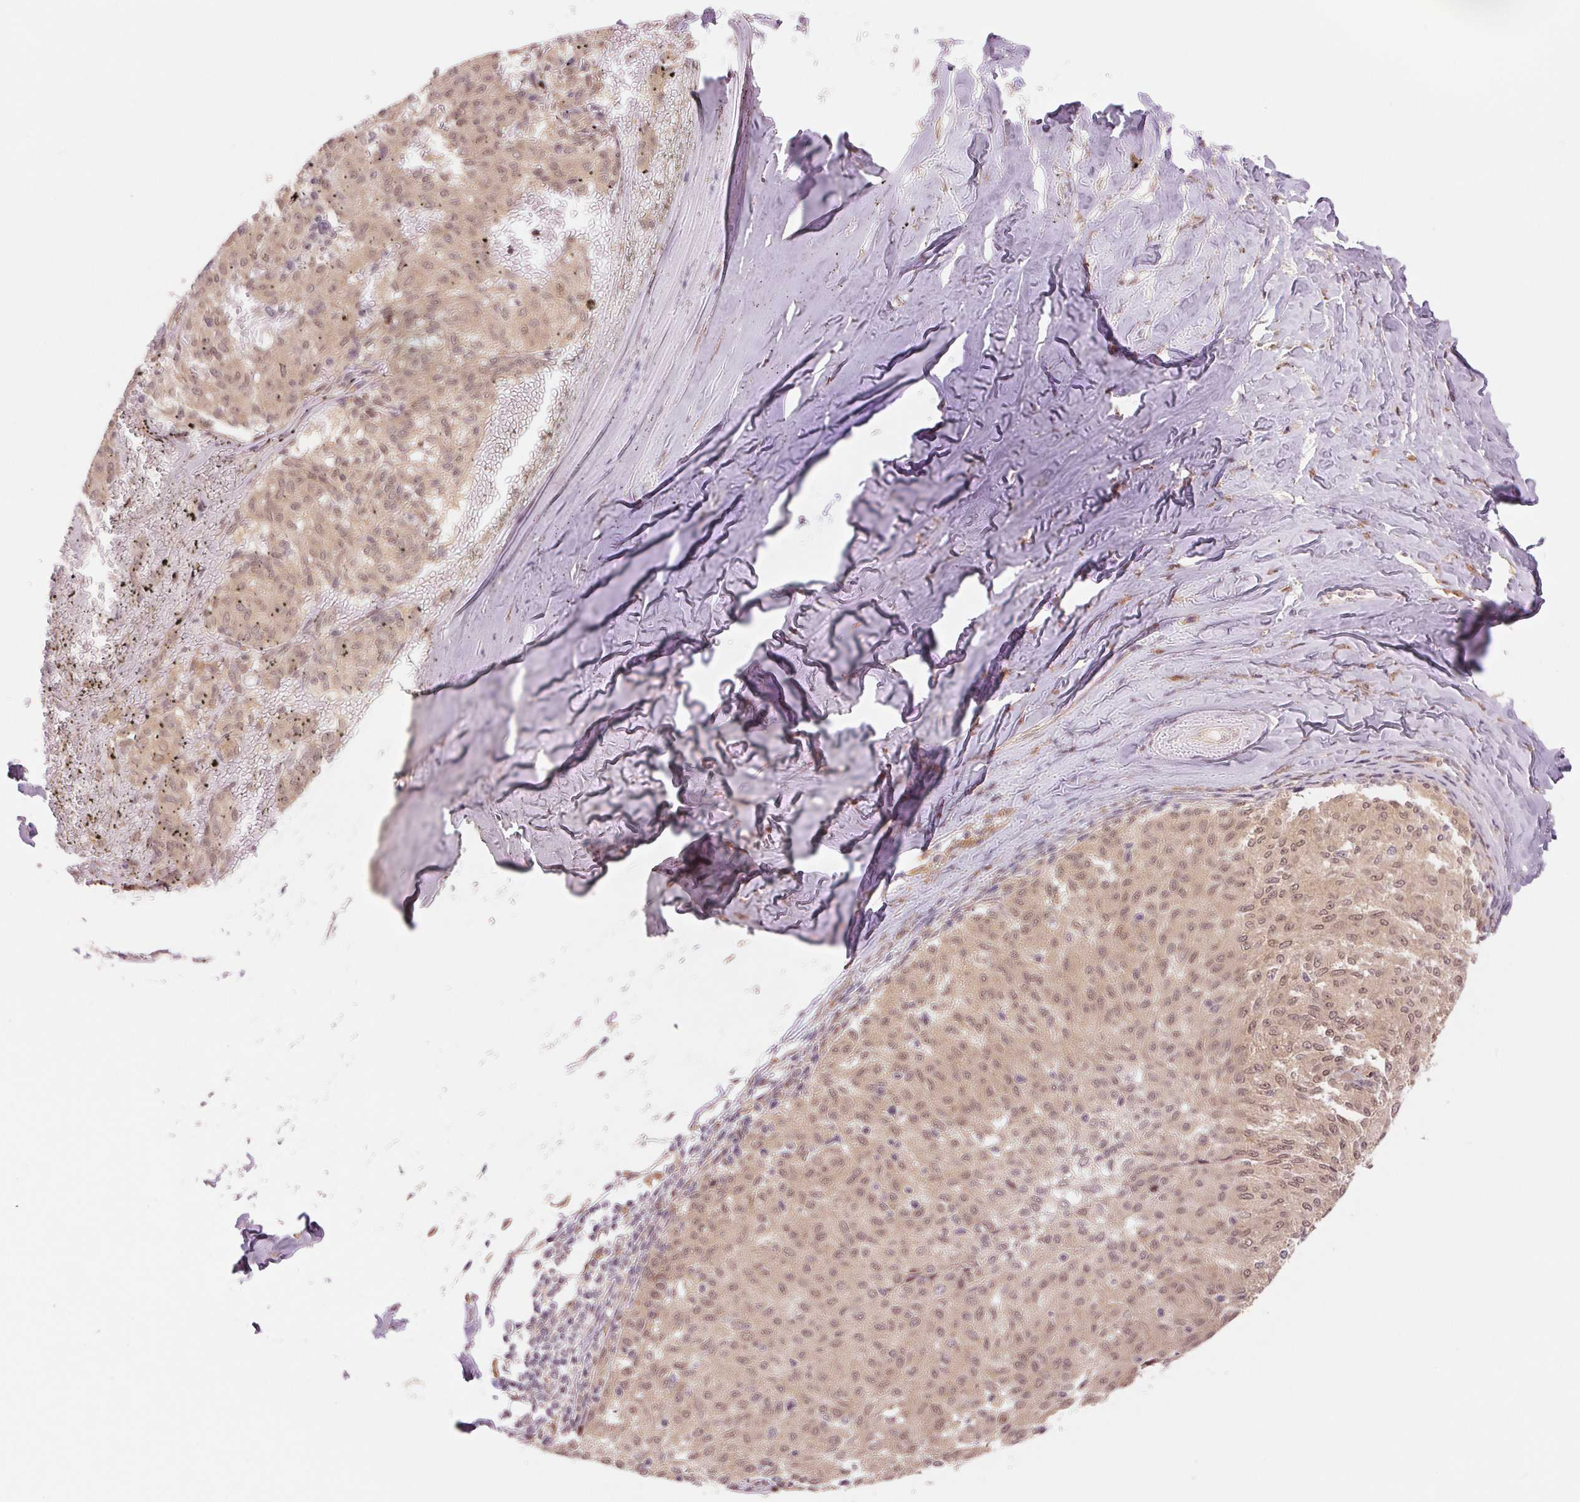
{"staining": {"intensity": "moderate", "quantity": ">75%", "location": "nuclear"}, "tissue": "melanoma", "cell_type": "Tumor cells", "image_type": "cancer", "snomed": [{"axis": "morphology", "description": "Malignant melanoma, NOS"}, {"axis": "topography", "description": "Skin"}], "caption": "Immunohistochemical staining of melanoma shows medium levels of moderate nuclear protein expression in about >75% of tumor cells.", "gene": "ERI3", "patient": {"sex": "female", "age": 72}}